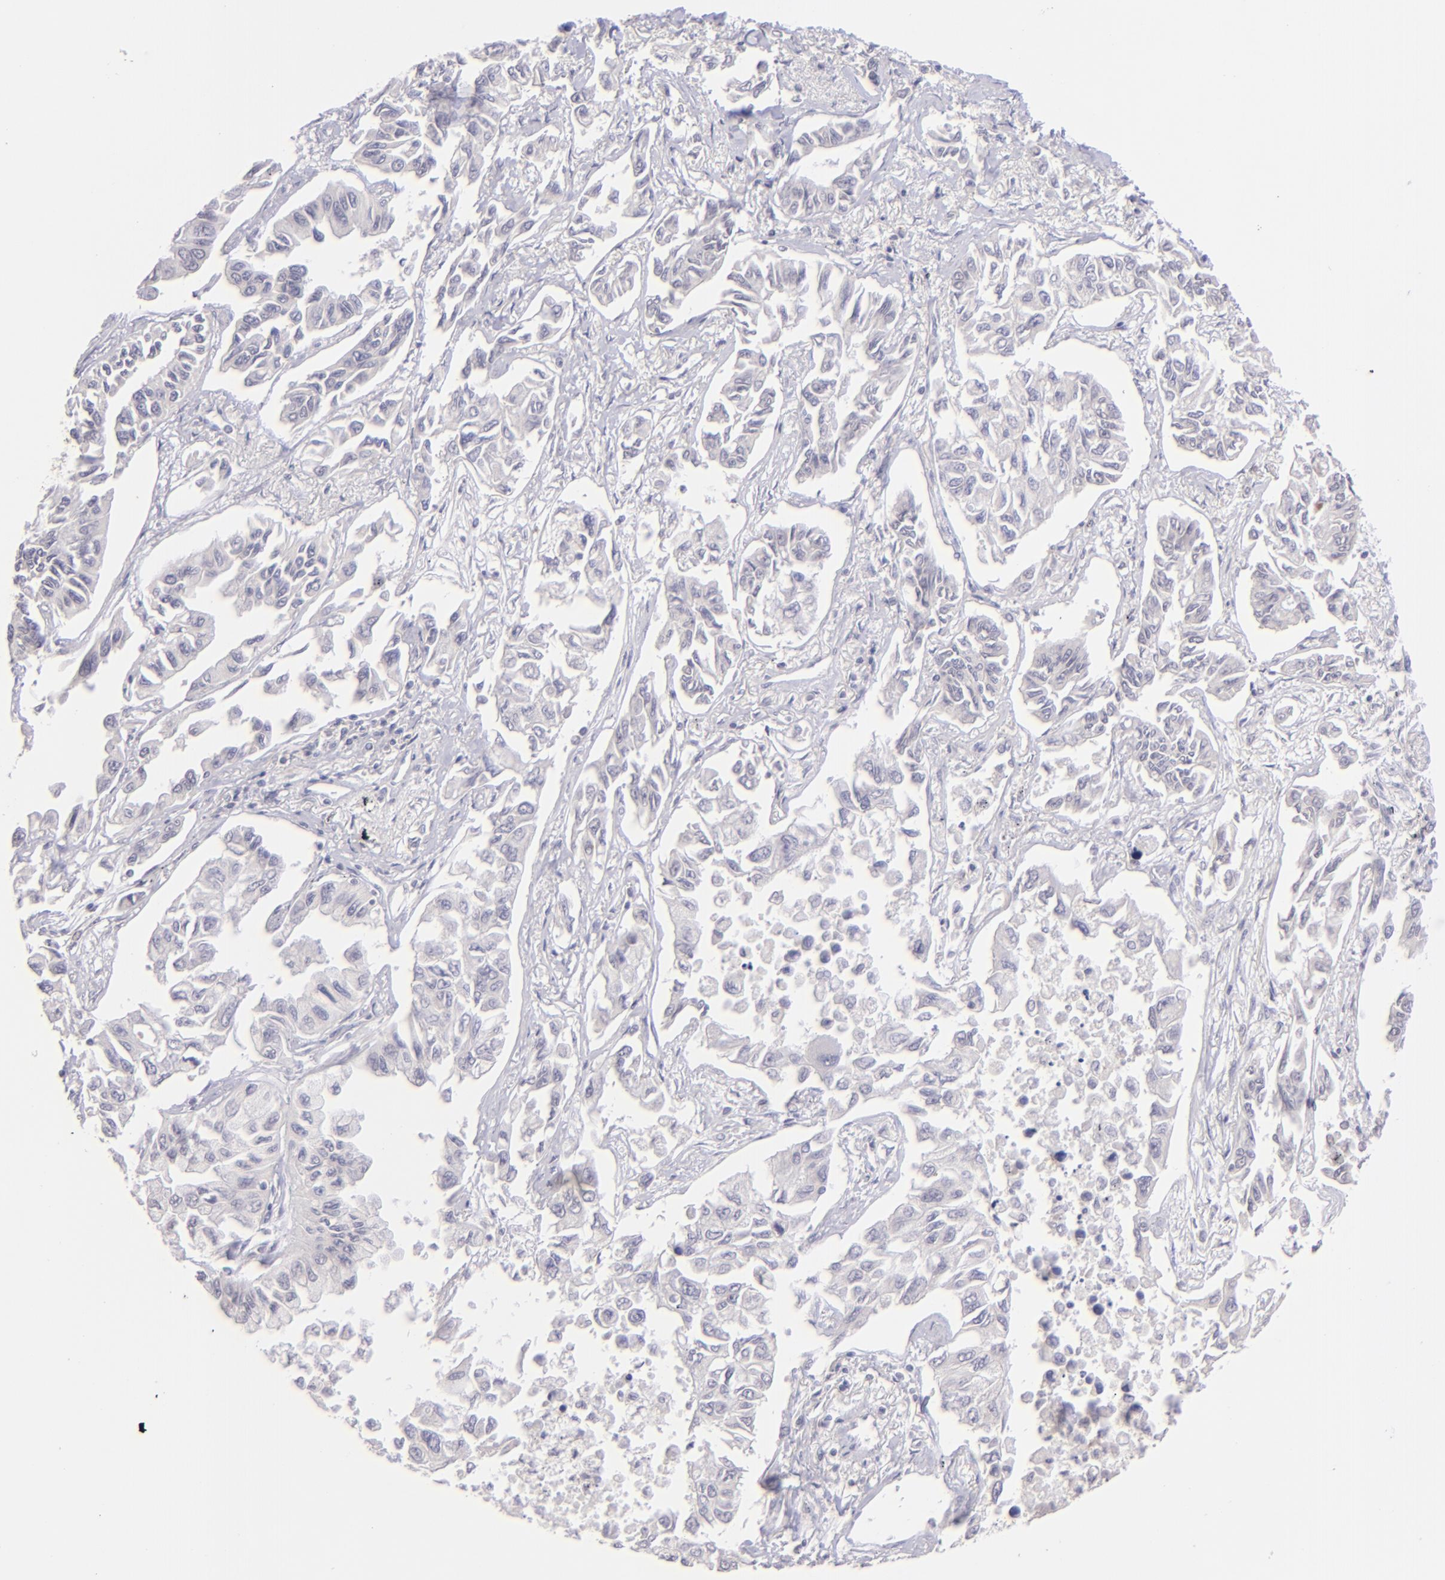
{"staining": {"intensity": "negative", "quantity": "none", "location": "none"}, "tissue": "lung cancer", "cell_type": "Tumor cells", "image_type": "cancer", "snomed": [{"axis": "morphology", "description": "Adenocarcinoma, NOS"}, {"axis": "topography", "description": "Lung"}], "caption": "Immunohistochemistry (IHC) of adenocarcinoma (lung) exhibits no positivity in tumor cells.", "gene": "MAGEA1", "patient": {"sex": "male", "age": 64}}